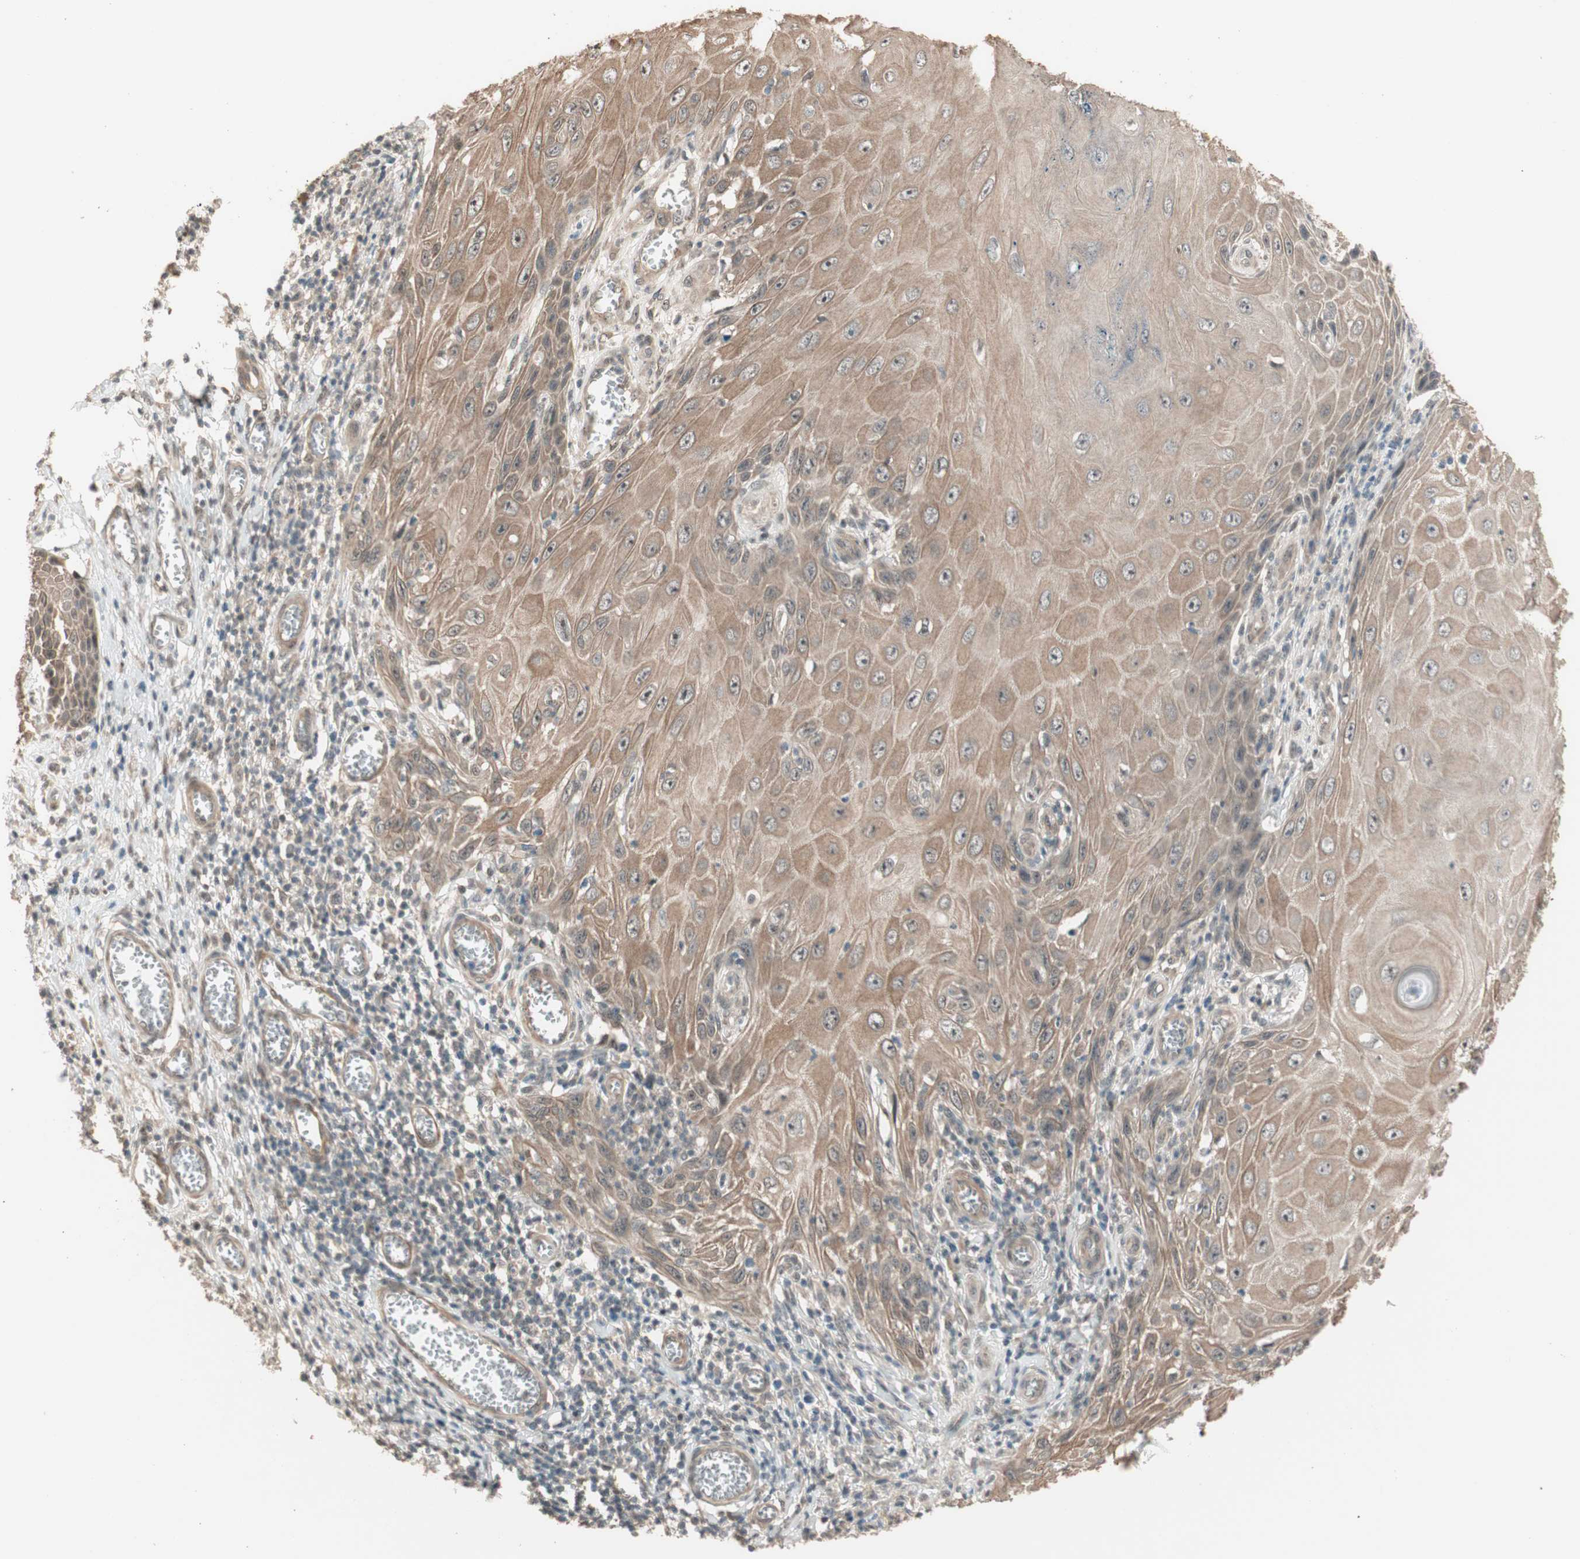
{"staining": {"intensity": "moderate", "quantity": ">75%", "location": "cytoplasmic/membranous"}, "tissue": "skin cancer", "cell_type": "Tumor cells", "image_type": "cancer", "snomed": [{"axis": "morphology", "description": "Squamous cell carcinoma, NOS"}, {"axis": "topography", "description": "Skin"}], "caption": "Skin cancer stained for a protein (brown) displays moderate cytoplasmic/membranous positive staining in approximately >75% of tumor cells.", "gene": "ZSCAN31", "patient": {"sex": "female", "age": 73}}